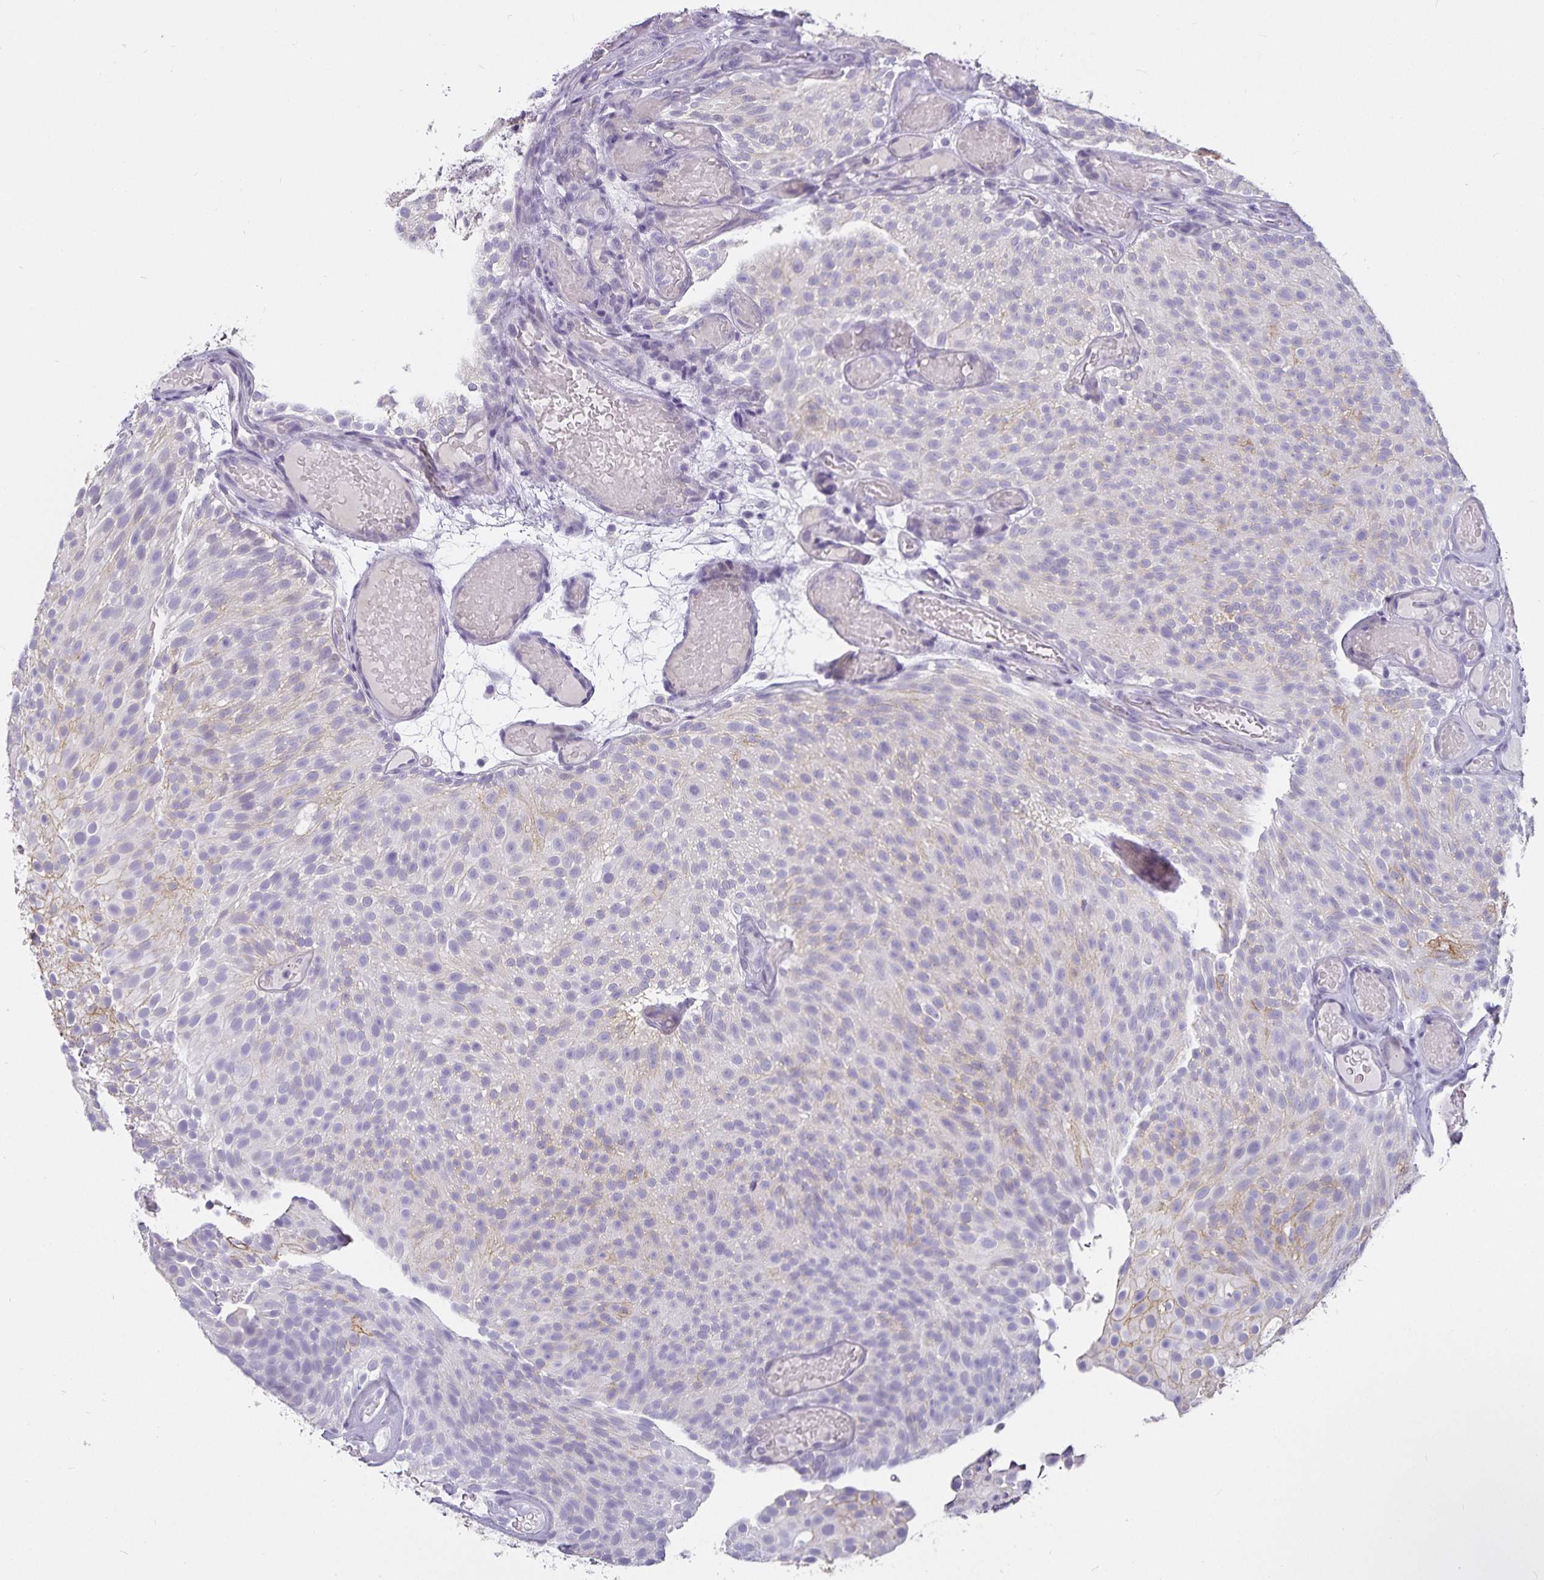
{"staining": {"intensity": "weak", "quantity": "<25%", "location": "cytoplasmic/membranous"}, "tissue": "urothelial cancer", "cell_type": "Tumor cells", "image_type": "cancer", "snomed": [{"axis": "morphology", "description": "Urothelial carcinoma, Low grade"}, {"axis": "topography", "description": "Urinary bladder"}], "caption": "Human urothelial carcinoma (low-grade) stained for a protein using IHC demonstrates no expression in tumor cells.", "gene": "CA12", "patient": {"sex": "male", "age": 78}}